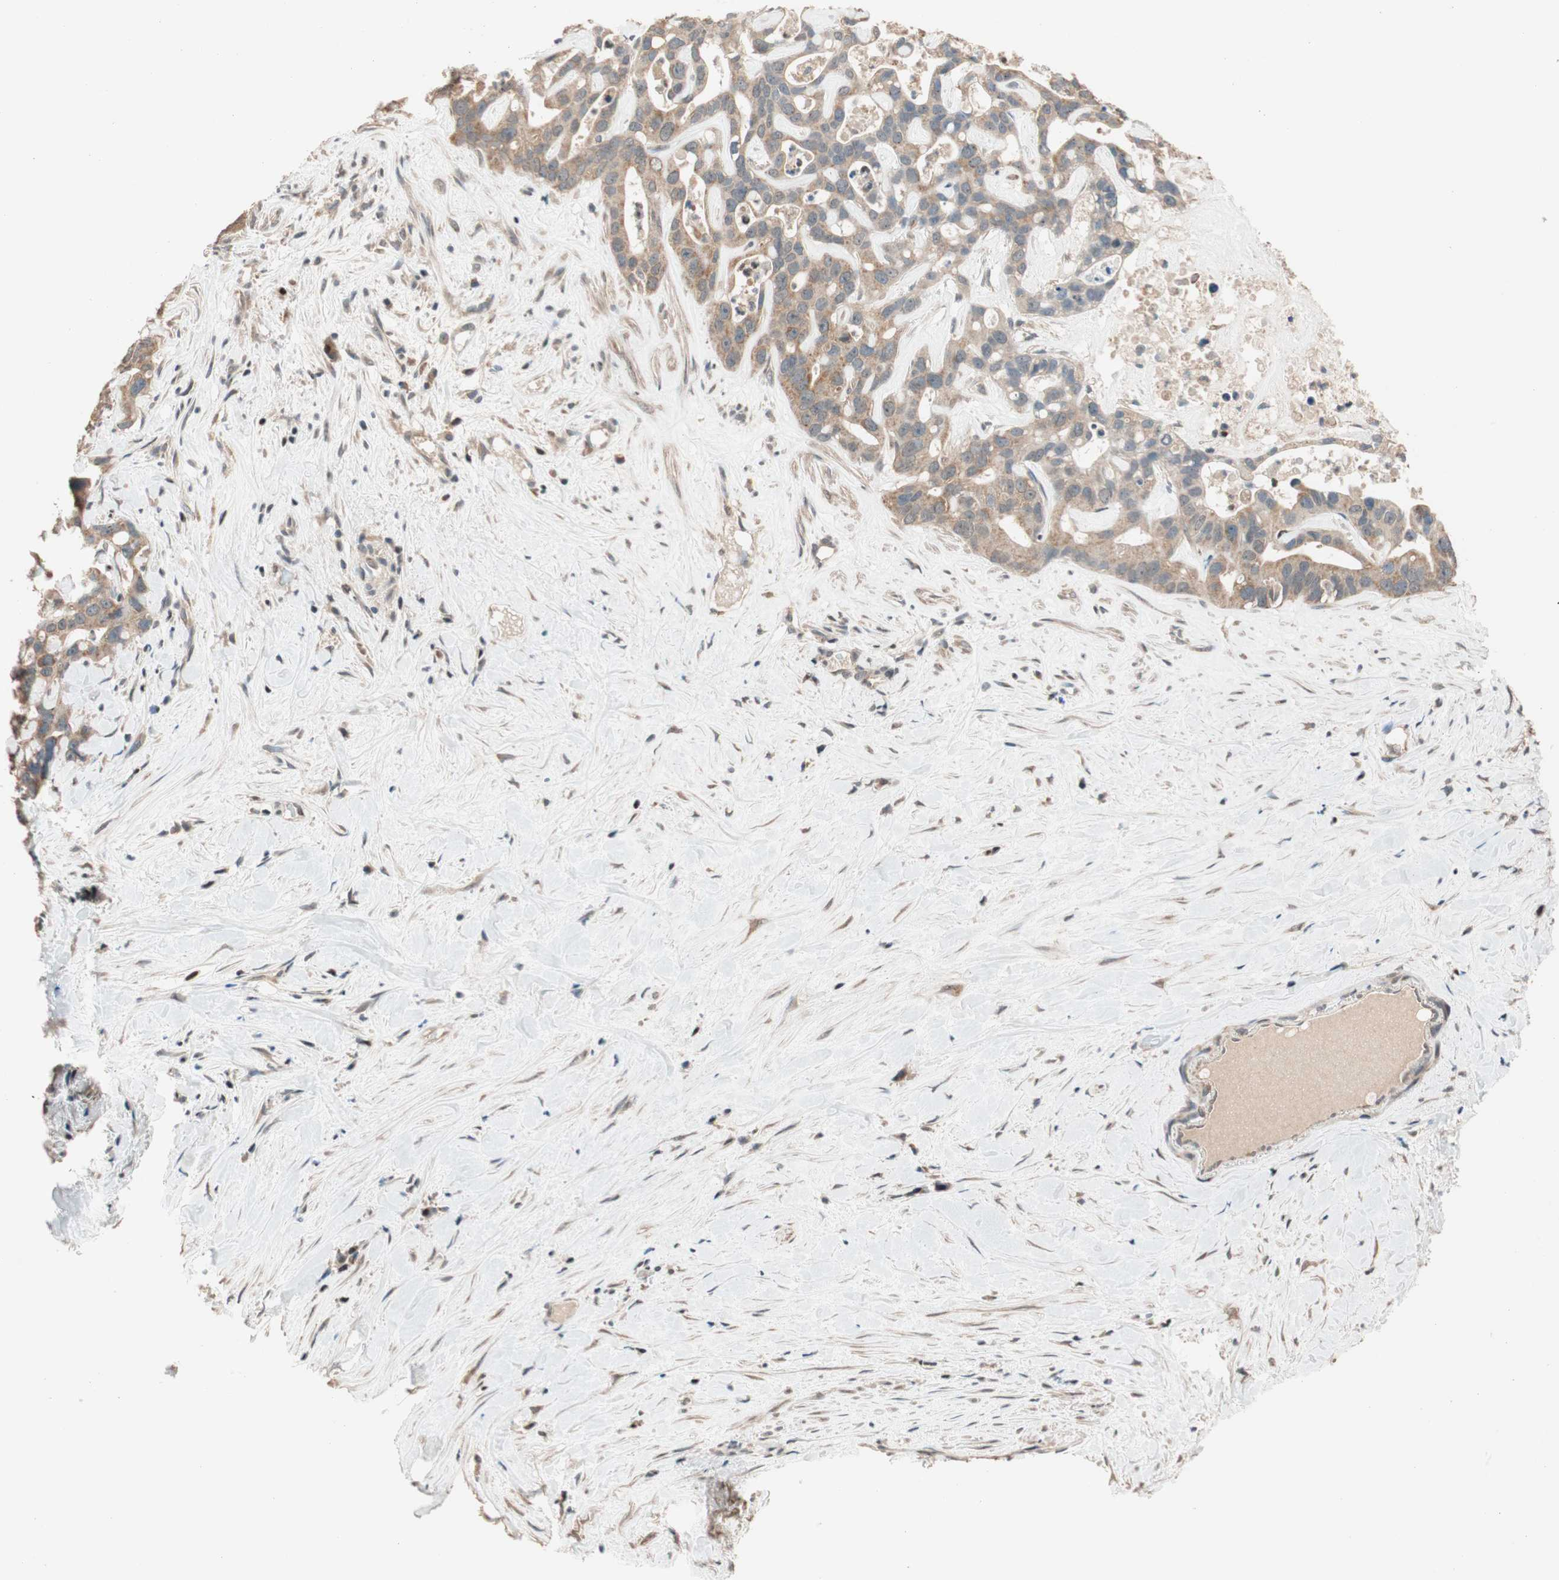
{"staining": {"intensity": "moderate", "quantity": ">75%", "location": "cytoplasmic/membranous"}, "tissue": "liver cancer", "cell_type": "Tumor cells", "image_type": "cancer", "snomed": [{"axis": "morphology", "description": "Cholangiocarcinoma"}, {"axis": "topography", "description": "Liver"}], "caption": "The image displays immunohistochemical staining of liver cholangiocarcinoma. There is moderate cytoplasmic/membranous positivity is present in about >75% of tumor cells.", "gene": "HECW1", "patient": {"sex": "female", "age": 65}}